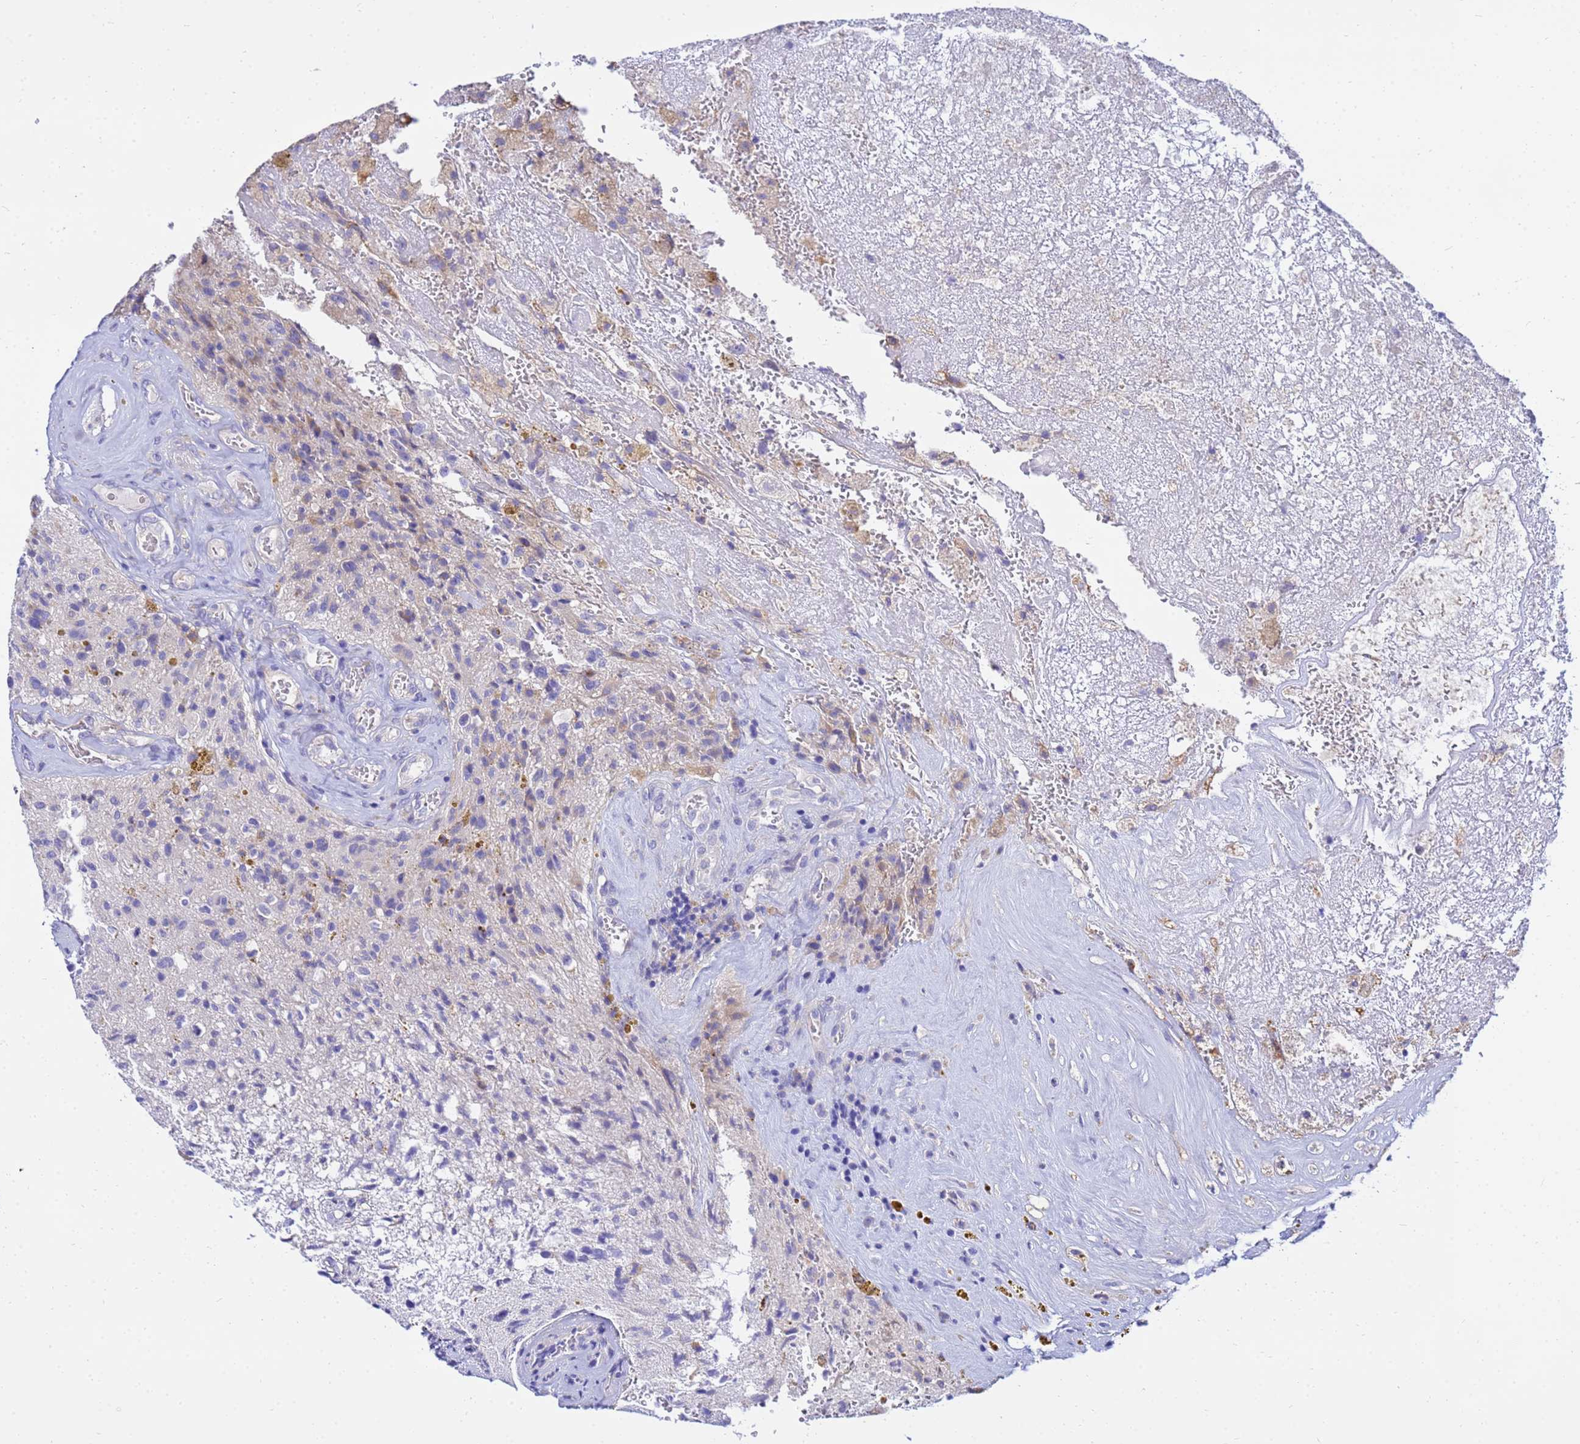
{"staining": {"intensity": "negative", "quantity": "none", "location": "none"}, "tissue": "glioma", "cell_type": "Tumor cells", "image_type": "cancer", "snomed": [{"axis": "morphology", "description": "Glioma, malignant, High grade"}, {"axis": "topography", "description": "Brain"}], "caption": "Tumor cells show no significant protein positivity in glioma.", "gene": "HERC5", "patient": {"sex": "male", "age": 69}}